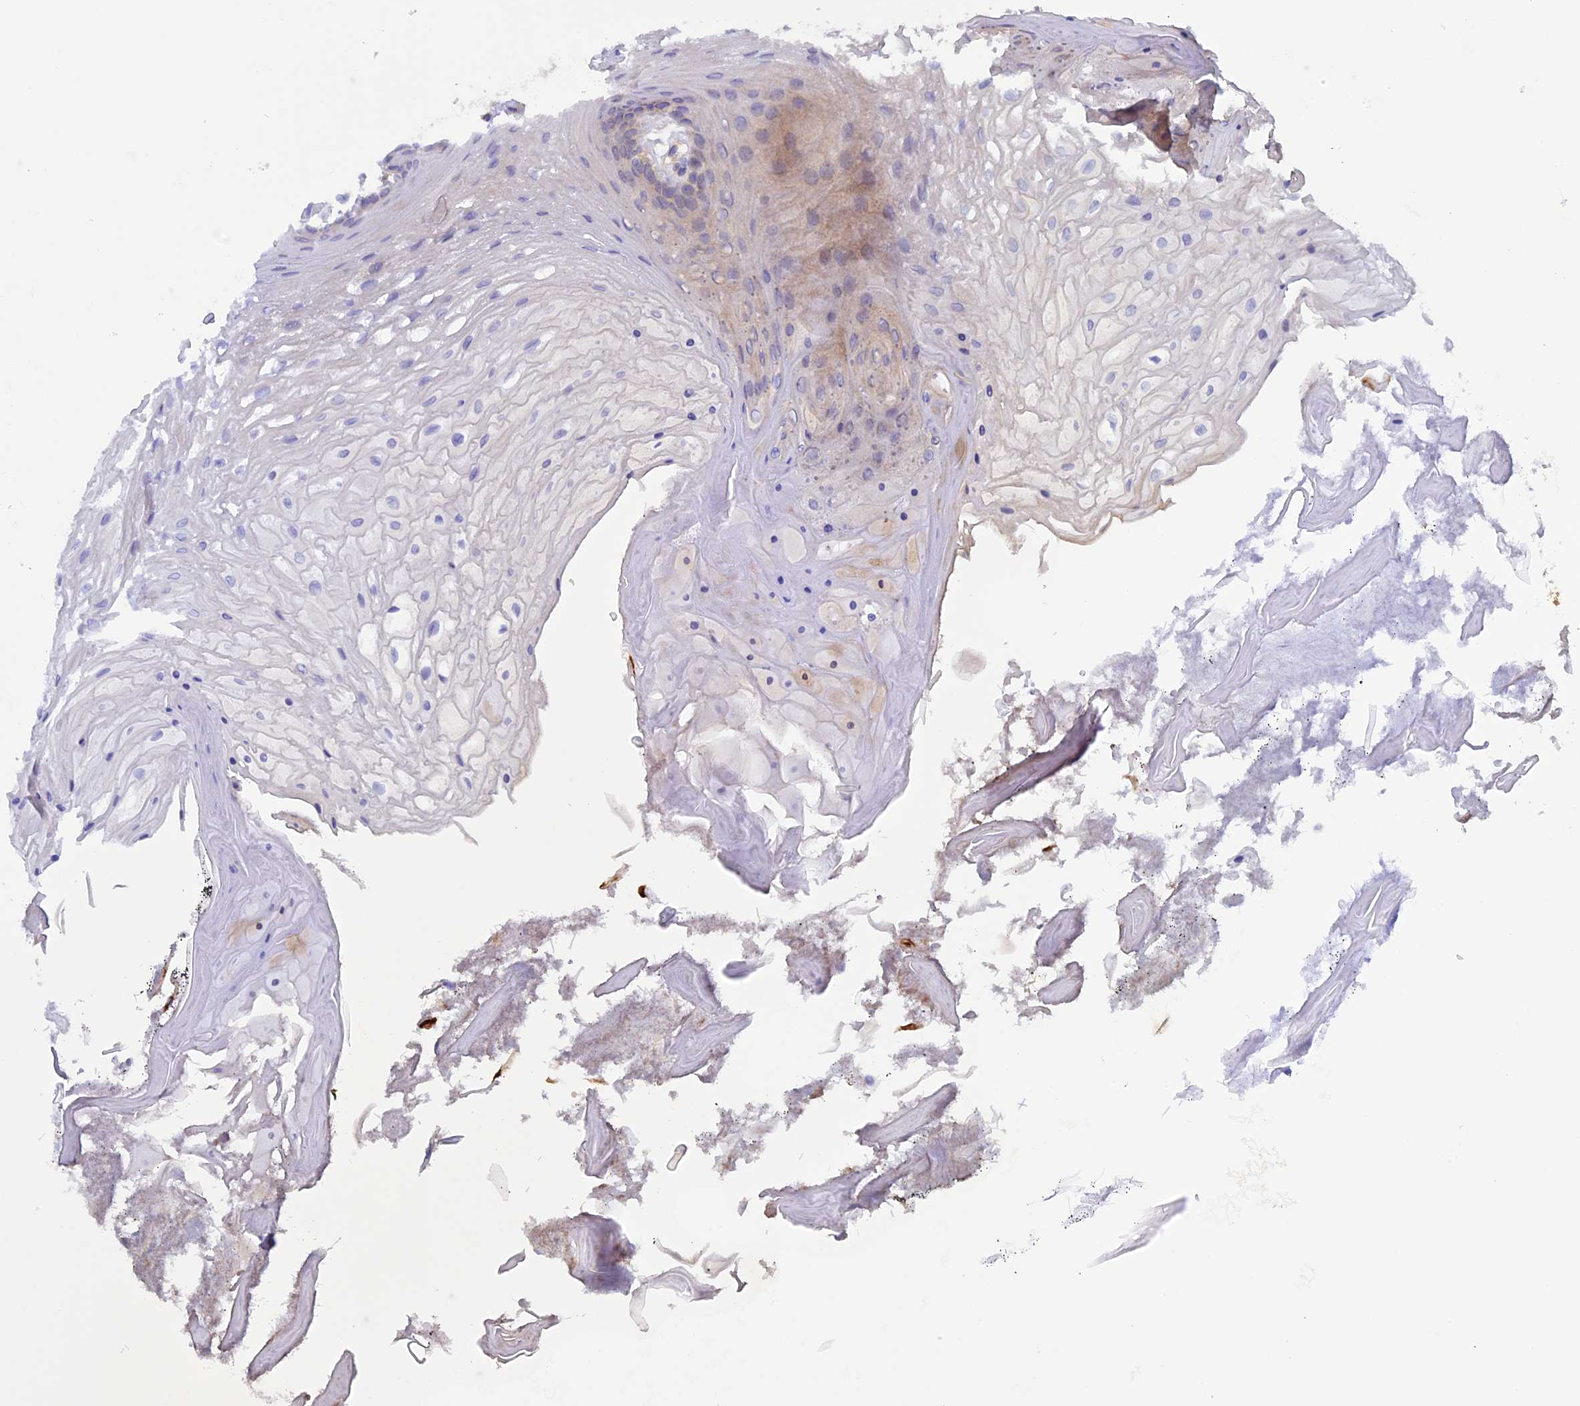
{"staining": {"intensity": "moderate", "quantity": "<25%", "location": "nuclear"}, "tissue": "oral mucosa", "cell_type": "Squamous epithelial cells", "image_type": "normal", "snomed": [{"axis": "morphology", "description": "Normal tissue, NOS"}, {"axis": "topography", "description": "Oral tissue"}], "caption": "Immunohistochemical staining of benign human oral mucosa demonstrates low levels of moderate nuclear expression in about <25% of squamous epithelial cells. (Brightfield microscopy of DAB IHC at high magnification).", "gene": "DUS3L", "patient": {"sex": "female", "age": 80}}